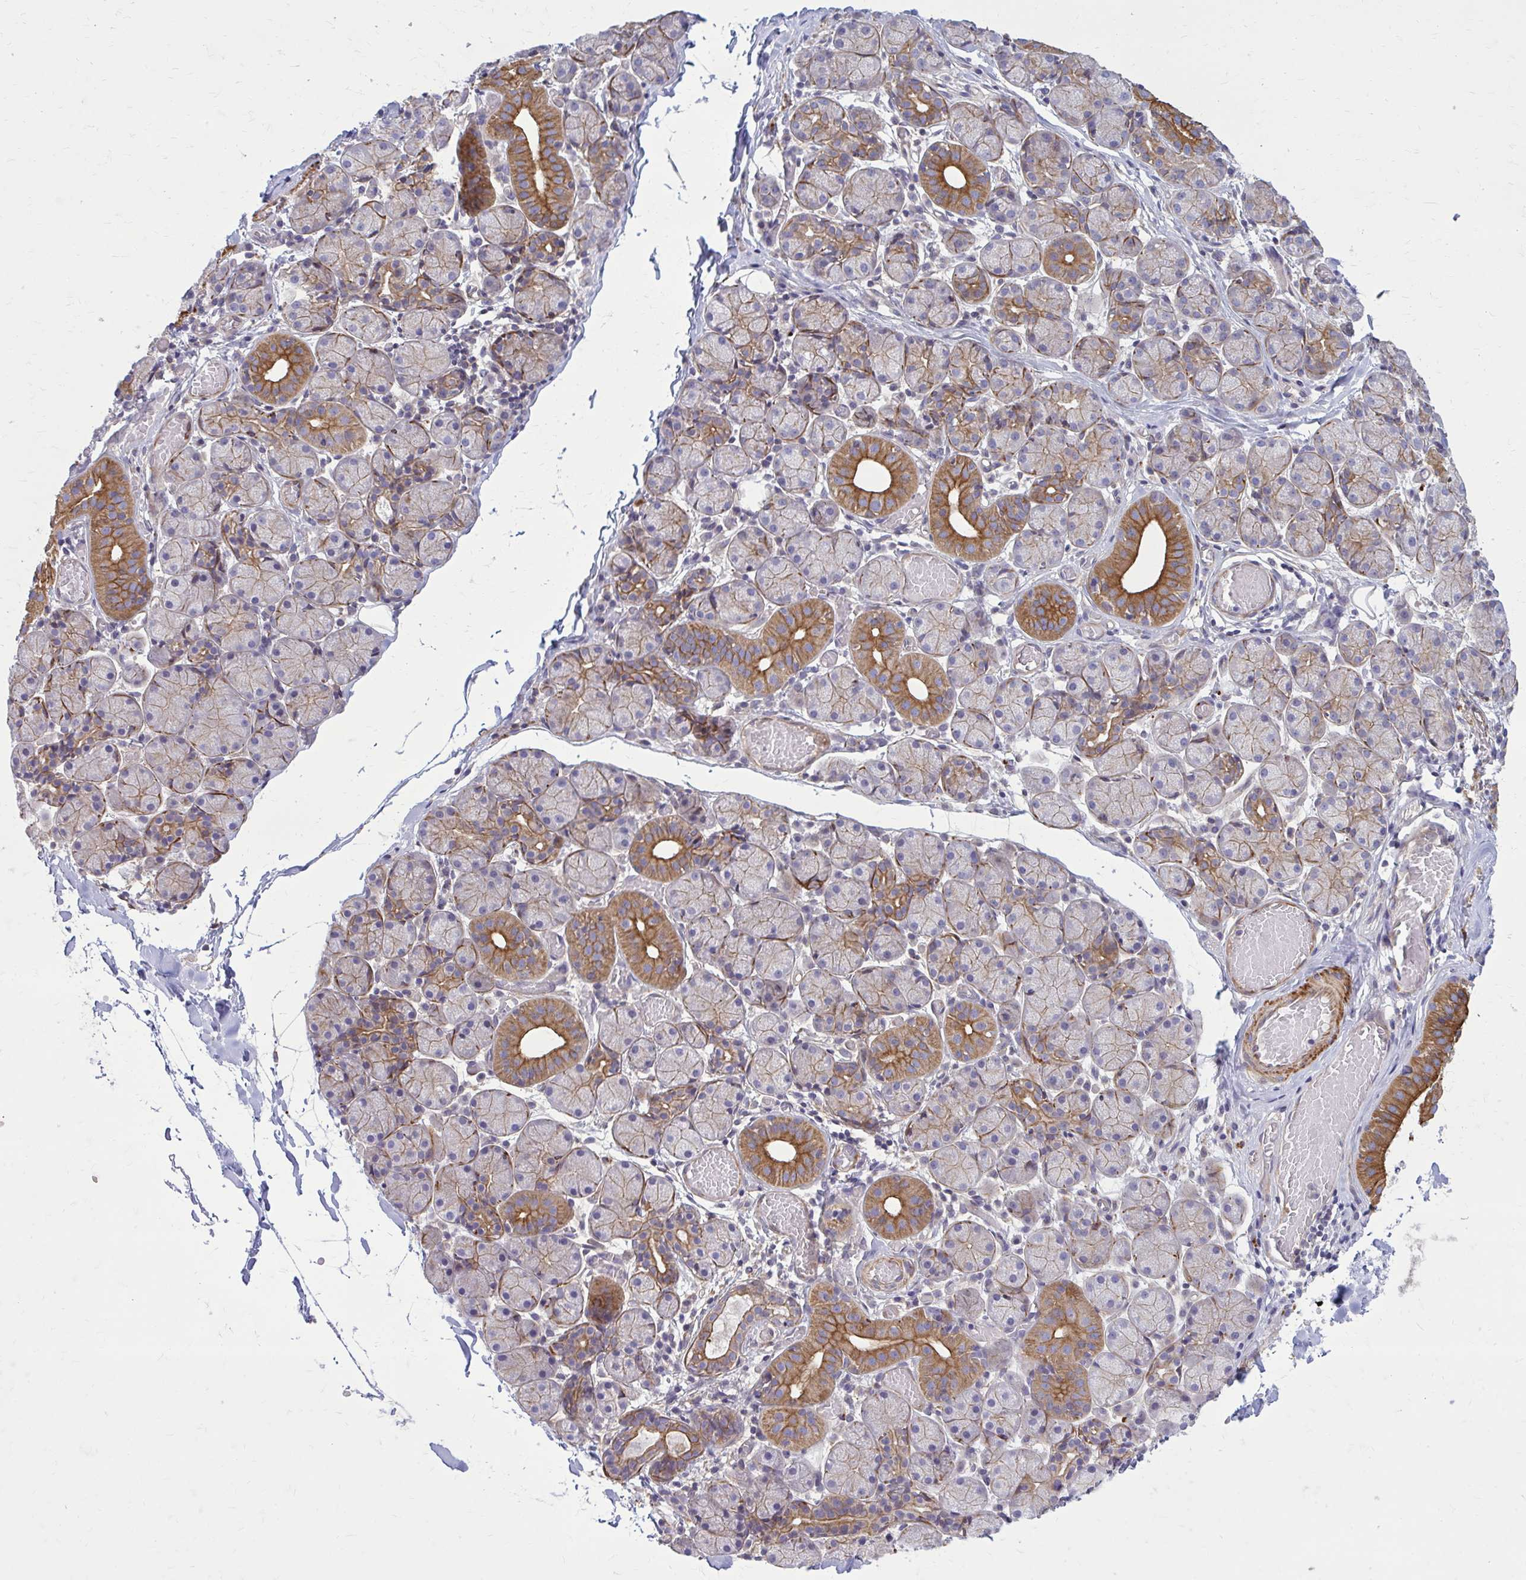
{"staining": {"intensity": "moderate", "quantity": "25%-75%", "location": "cytoplasmic/membranous"}, "tissue": "salivary gland", "cell_type": "Glandular cells", "image_type": "normal", "snomed": [{"axis": "morphology", "description": "Normal tissue, NOS"}, {"axis": "topography", "description": "Salivary gland"}], "caption": "Immunohistochemical staining of normal salivary gland demonstrates moderate cytoplasmic/membranous protein positivity in approximately 25%-75% of glandular cells. (Stains: DAB (3,3'-diaminobenzidine) in brown, nuclei in blue, Microscopy: brightfield microscopy at high magnification).", "gene": "FAP", "patient": {"sex": "female", "age": 24}}